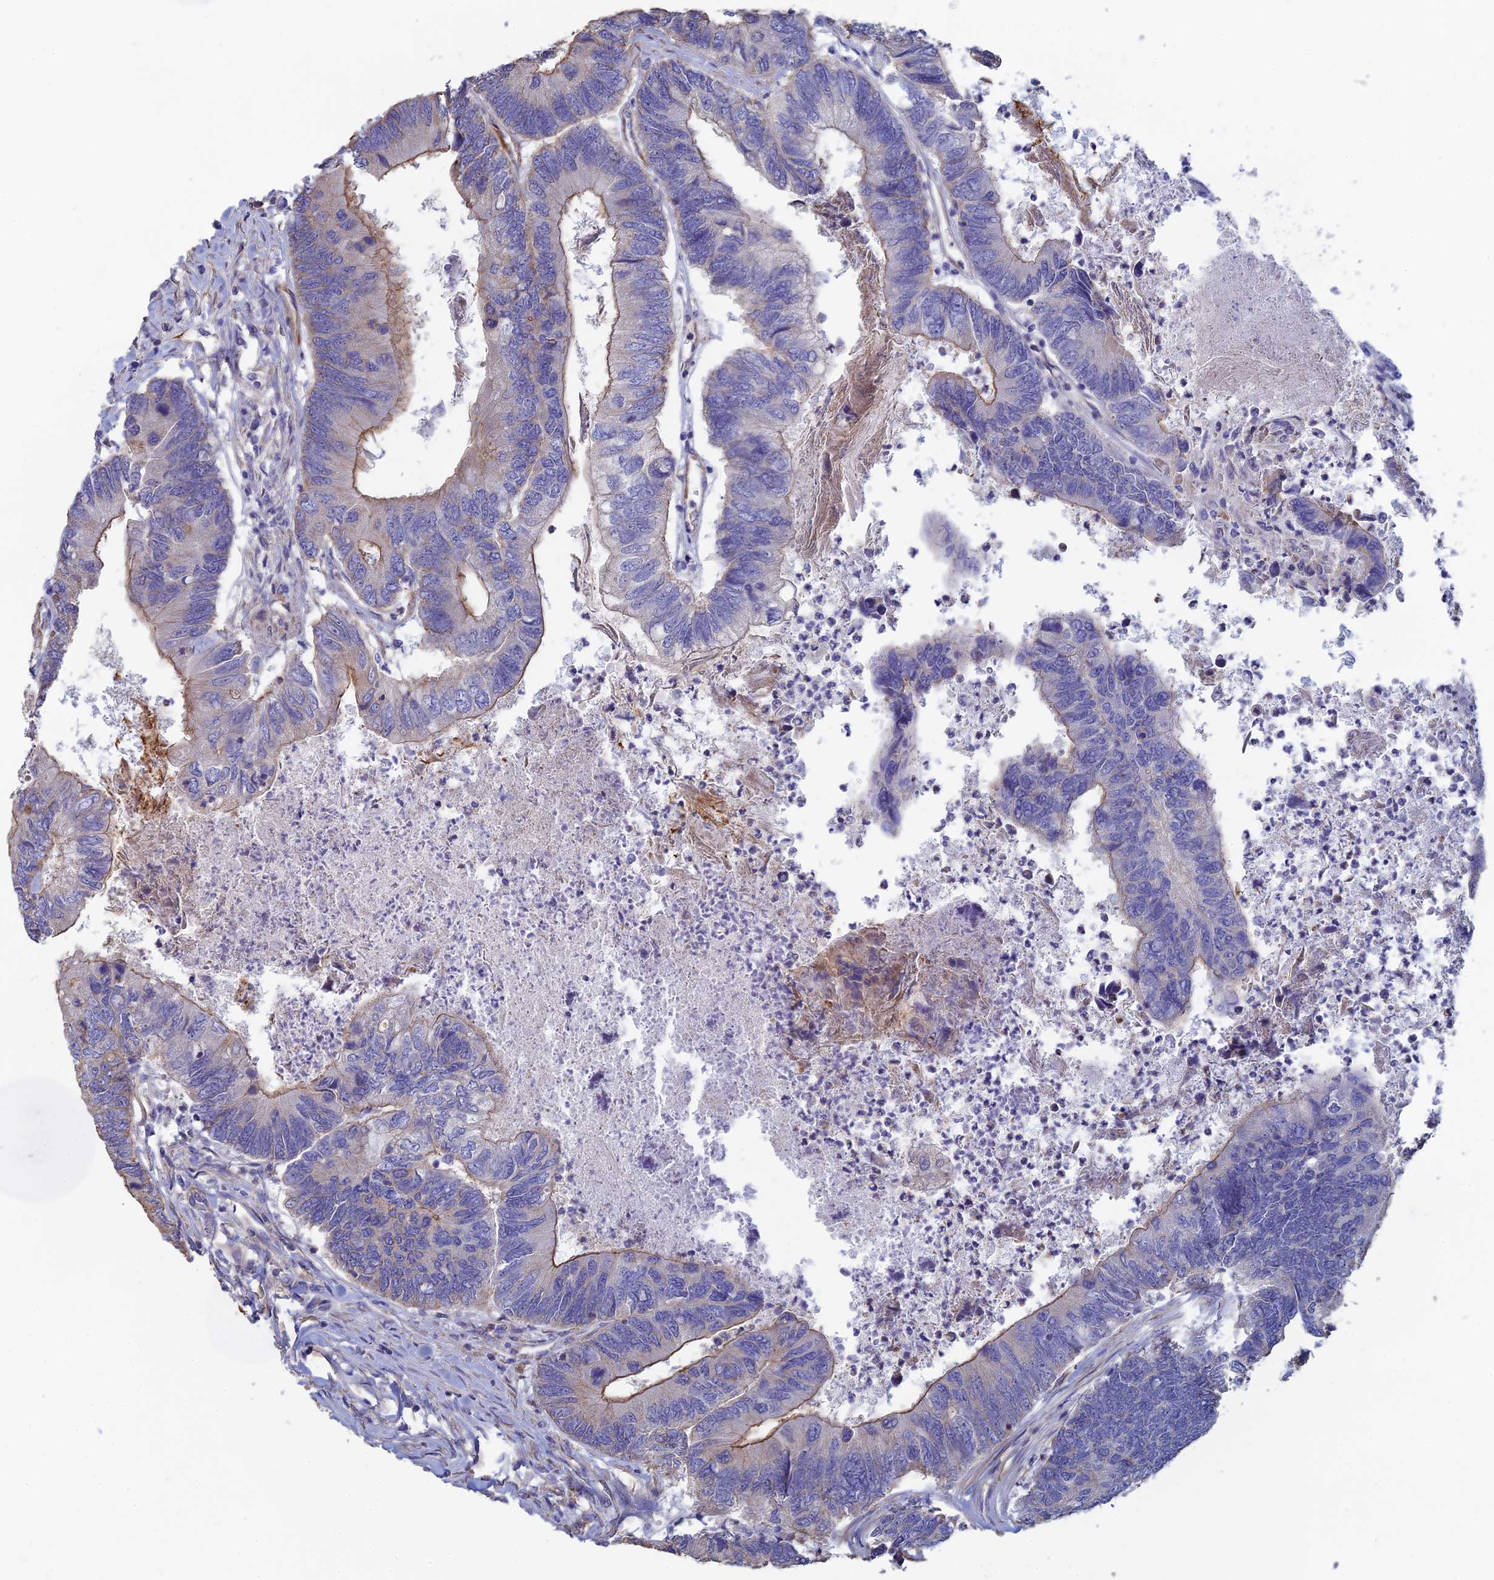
{"staining": {"intensity": "moderate", "quantity": "25%-75%", "location": "cytoplasmic/membranous"}, "tissue": "colorectal cancer", "cell_type": "Tumor cells", "image_type": "cancer", "snomed": [{"axis": "morphology", "description": "Adenocarcinoma, NOS"}, {"axis": "topography", "description": "Colon"}], "caption": "Immunohistochemistry (IHC) (DAB (3,3'-diaminobenzidine)) staining of adenocarcinoma (colorectal) displays moderate cytoplasmic/membranous protein positivity in about 25%-75% of tumor cells.", "gene": "PCDHA5", "patient": {"sex": "female", "age": 67}}